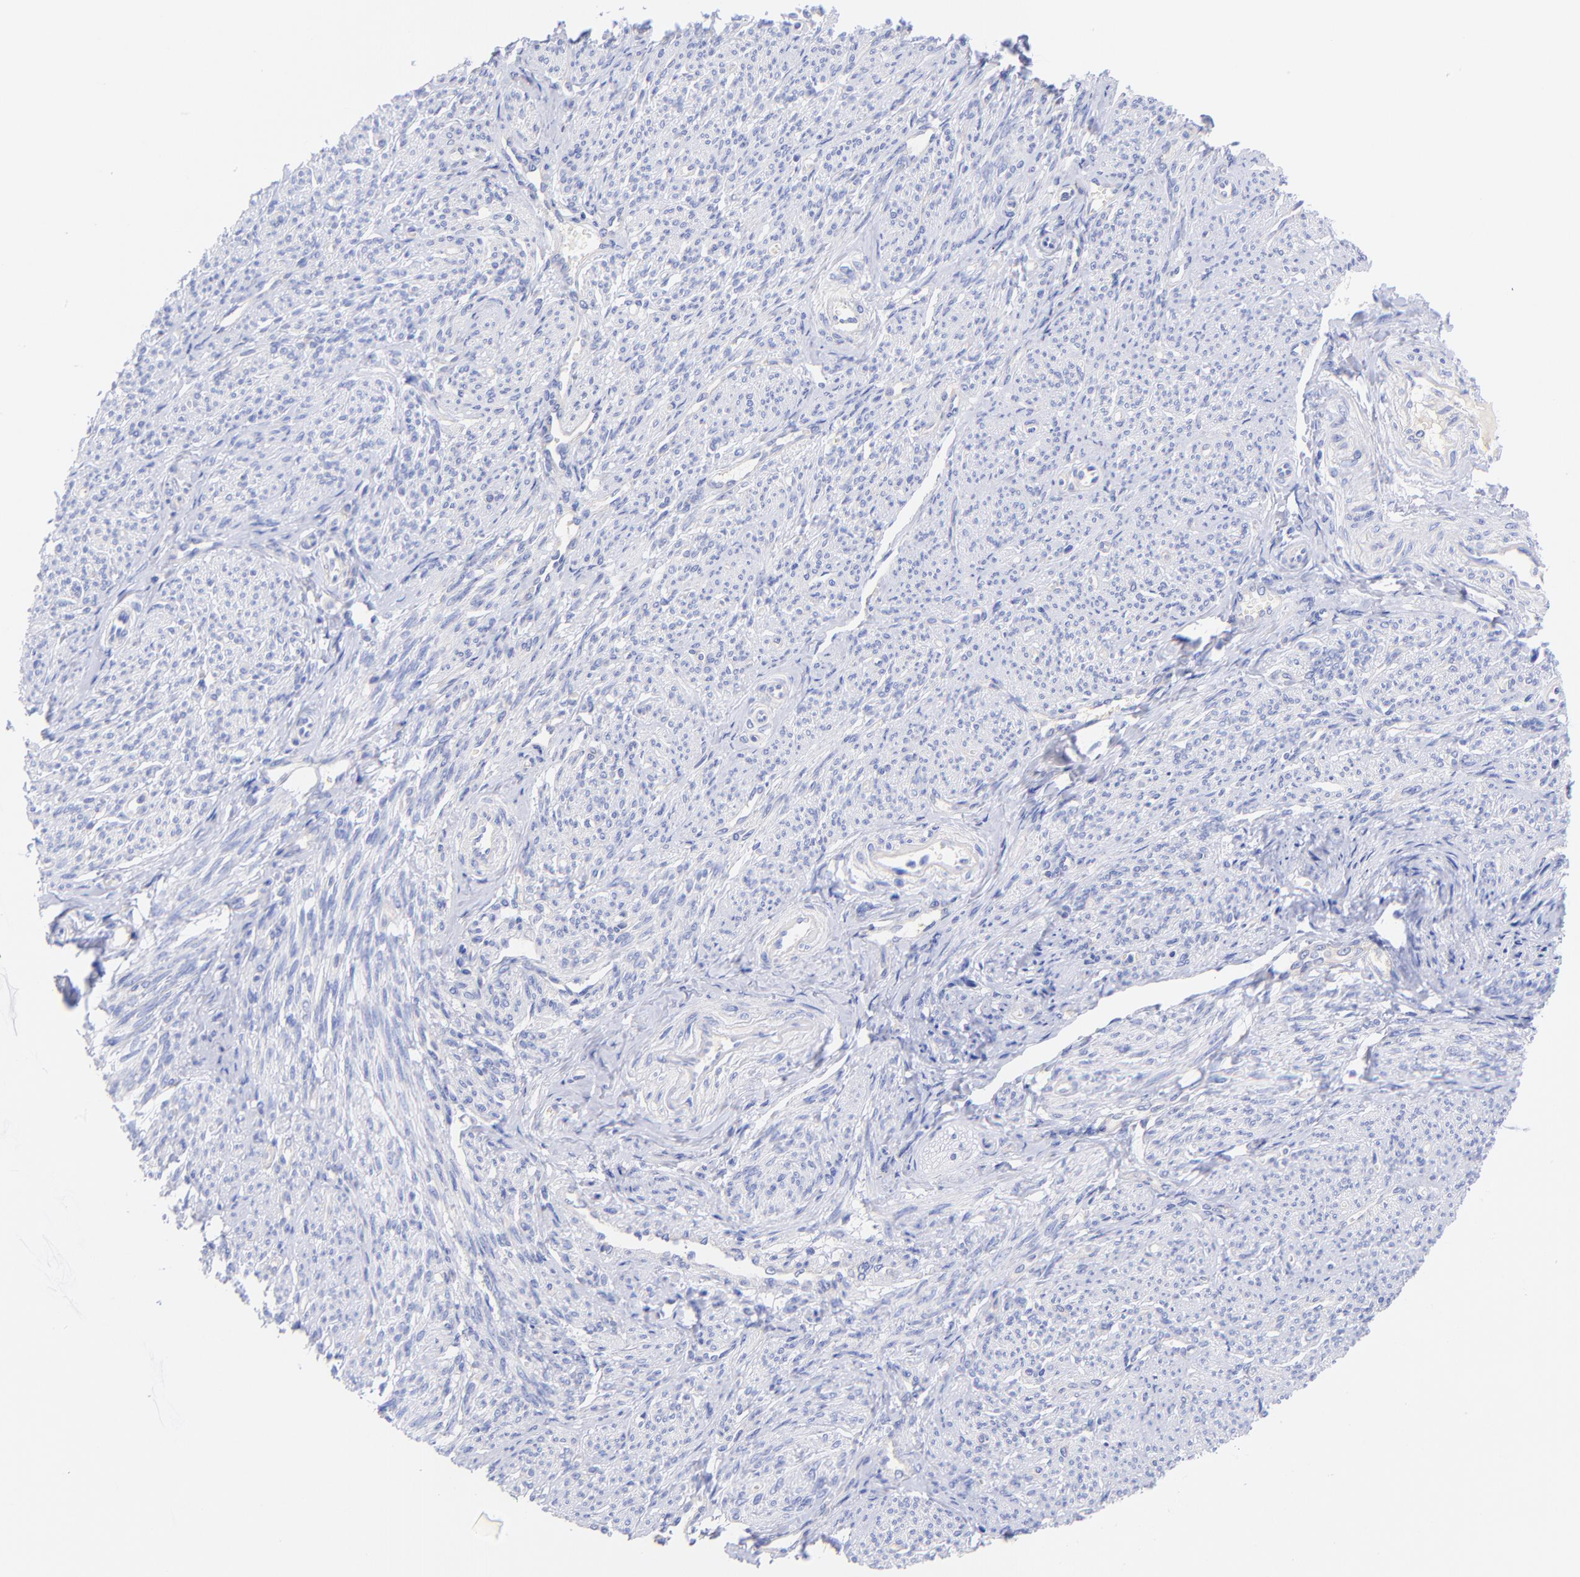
{"staining": {"intensity": "negative", "quantity": "none", "location": "none"}, "tissue": "smooth muscle", "cell_type": "Smooth muscle cells", "image_type": "normal", "snomed": [{"axis": "morphology", "description": "Normal tissue, NOS"}, {"axis": "topography", "description": "Smooth muscle"}], "caption": "High power microscopy image of an IHC micrograph of normal smooth muscle, revealing no significant expression in smooth muscle cells. (Stains: DAB (3,3'-diaminobenzidine) immunohistochemistry (IHC) with hematoxylin counter stain, Microscopy: brightfield microscopy at high magnification).", "gene": "GPHN", "patient": {"sex": "female", "age": 65}}